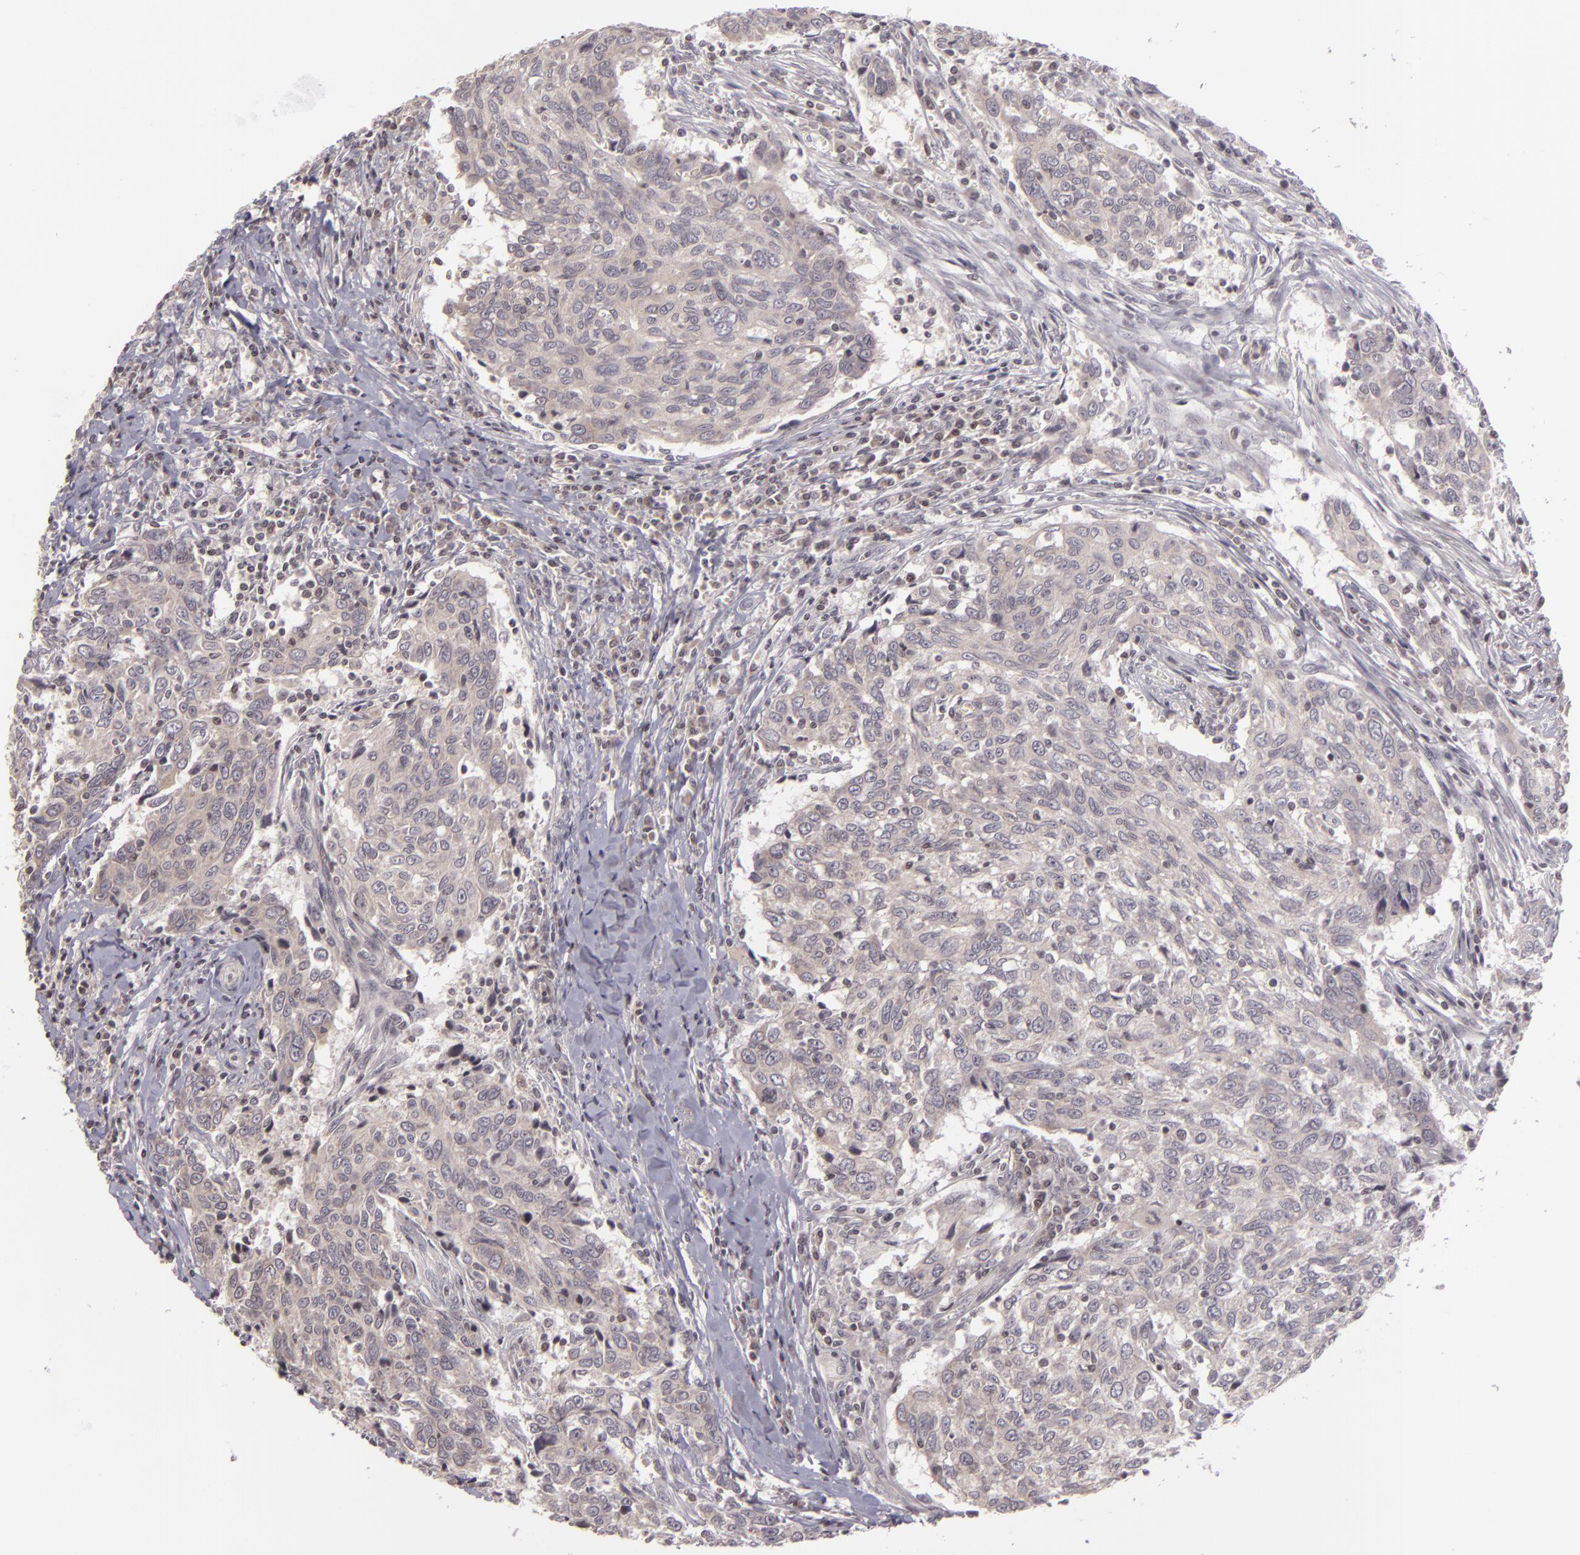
{"staining": {"intensity": "negative", "quantity": "none", "location": "none"}, "tissue": "breast cancer", "cell_type": "Tumor cells", "image_type": "cancer", "snomed": [{"axis": "morphology", "description": "Duct carcinoma"}, {"axis": "topography", "description": "Breast"}], "caption": "The photomicrograph reveals no staining of tumor cells in breast invasive ductal carcinoma.", "gene": "AKAP6", "patient": {"sex": "female", "age": 50}}